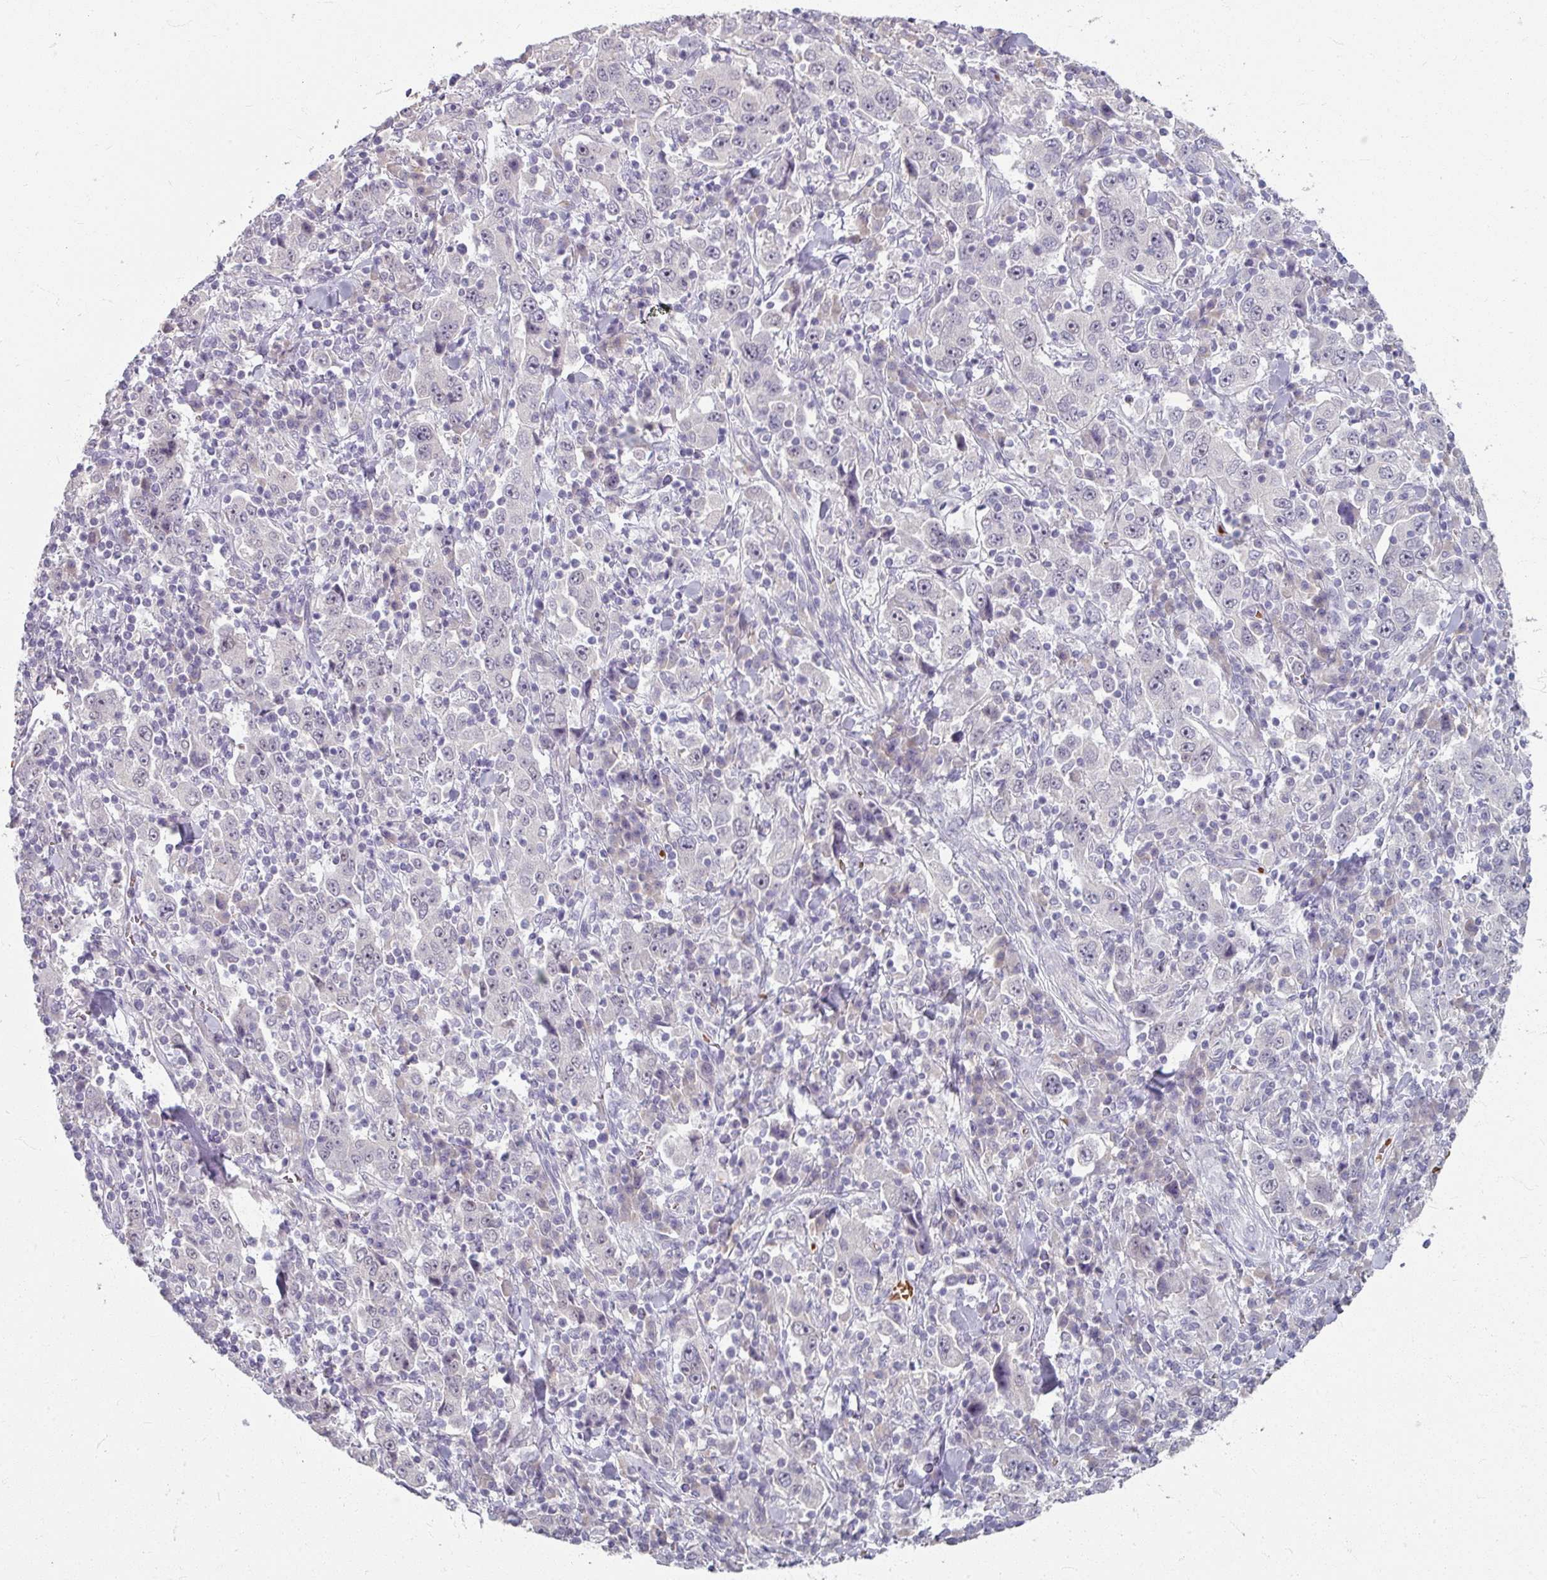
{"staining": {"intensity": "negative", "quantity": "none", "location": "none"}, "tissue": "stomach cancer", "cell_type": "Tumor cells", "image_type": "cancer", "snomed": [{"axis": "morphology", "description": "Normal tissue, NOS"}, {"axis": "morphology", "description": "Adenocarcinoma, NOS"}, {"axis": "topography", "description": "Stomach, upper"}, {"axis": "topography", "description": "Stomach"}], "caption": "Stomach adenocarcinoma stained for a protein using immunohistochemistry shows no positivity tumor cells.", "gene": "KMT5C", "patient": {"sex": "male", "age": 59}}